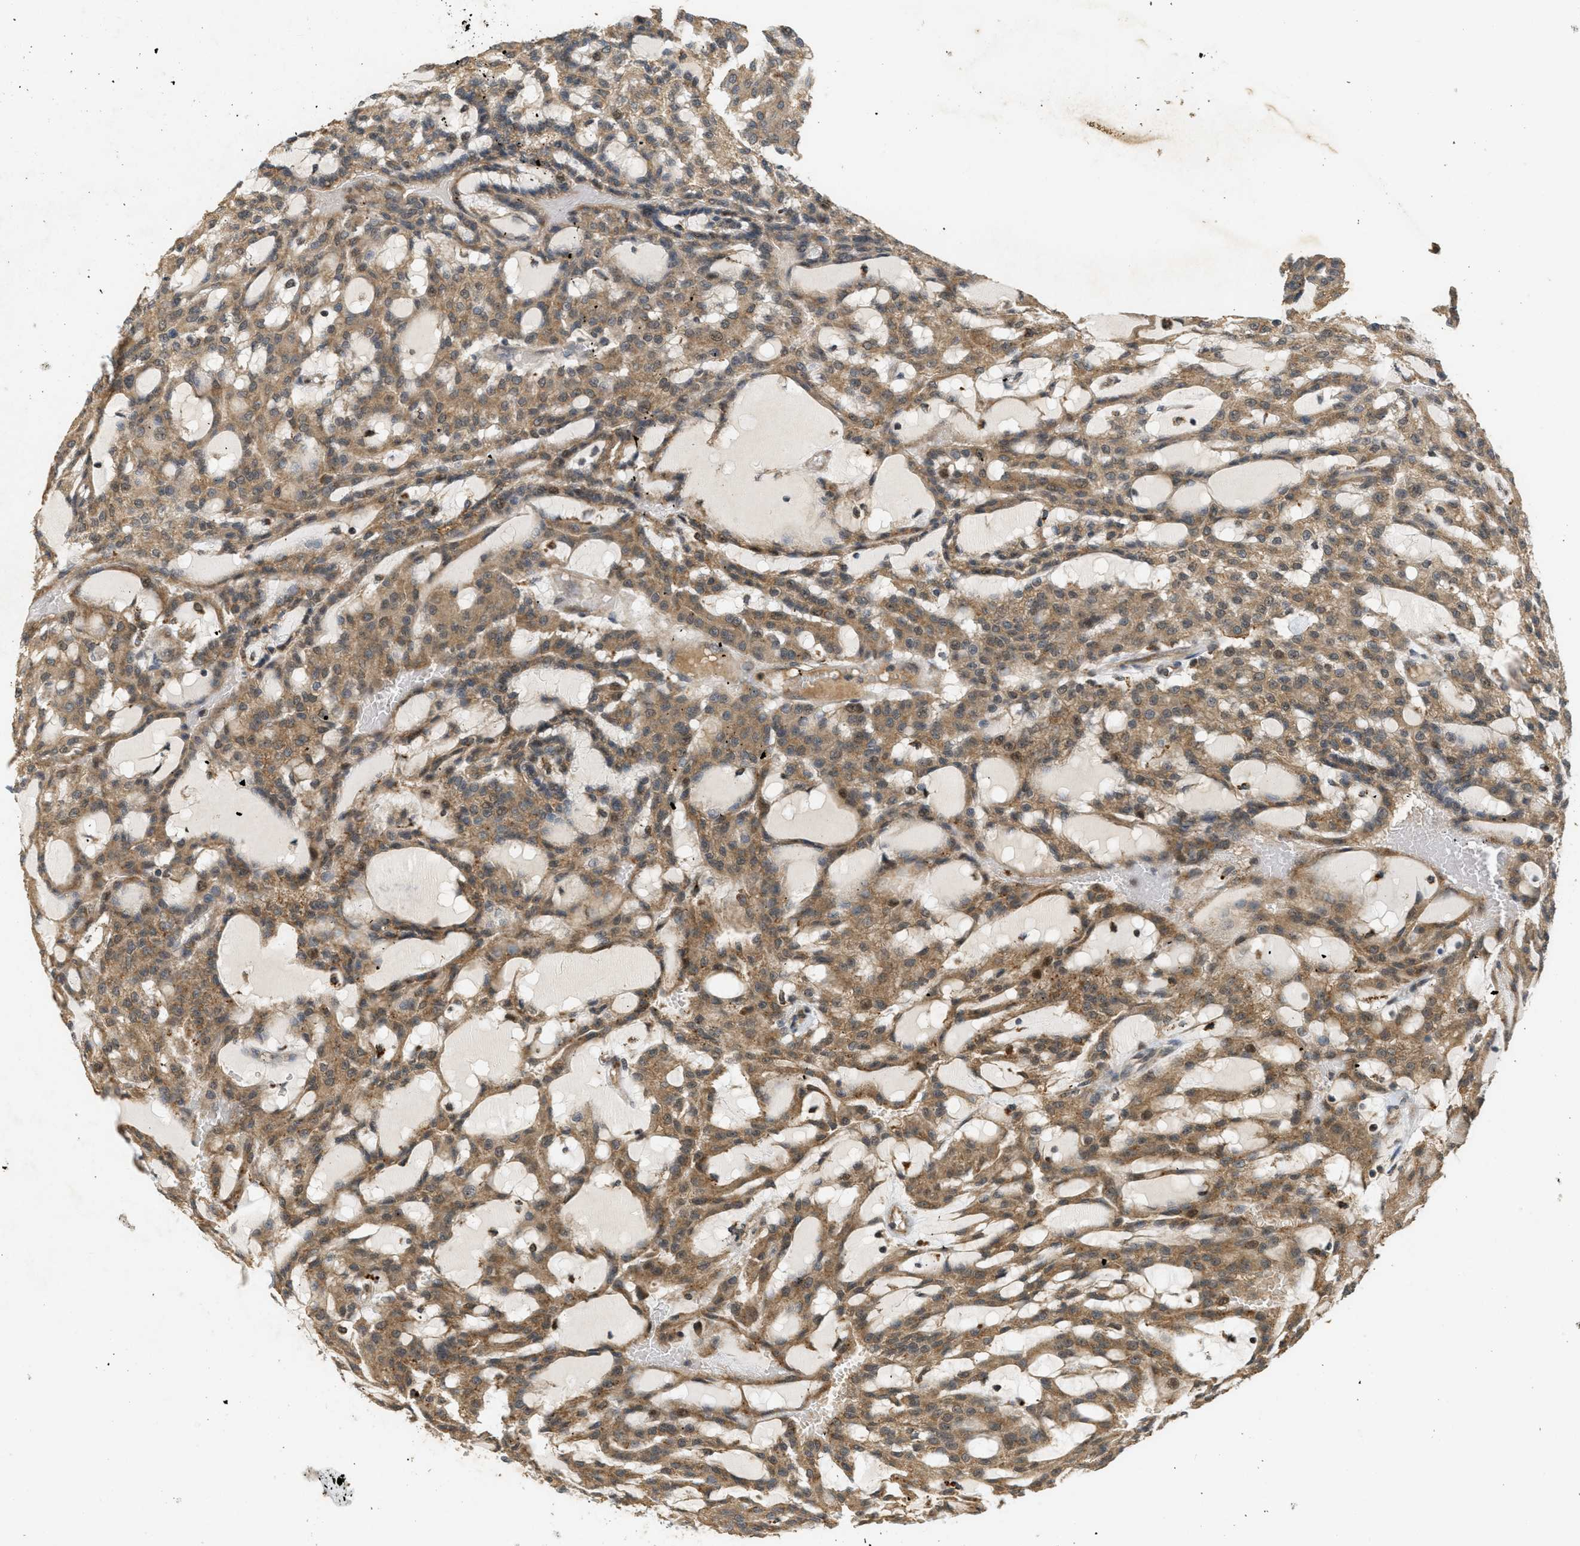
{"staining": {"intensity": "moderate", "quantity": ">75%", "location": "cytoplasmic/membranous"}, "tissue": "renal cancer", "cell_type": "Tumor cells", "image_type": "cancer", "snomed": [{"axis": "morphology", "description": "Adenocarcinoma, NOS"}, {"axis": "topography", "description": "Kidney"}], "caption": "High-magnification brightfield microscopy of renal cancer stained with DAB (3,3'-diaminobenzidine) (brown) and counterstained with hematoxylin (blue). tumor cells exhibit moderate cytoplasmic/membranous positivity is present in about>75% of cells.", "gene": "PRKD1", "patient": {"sex": "male", "age": 63}}